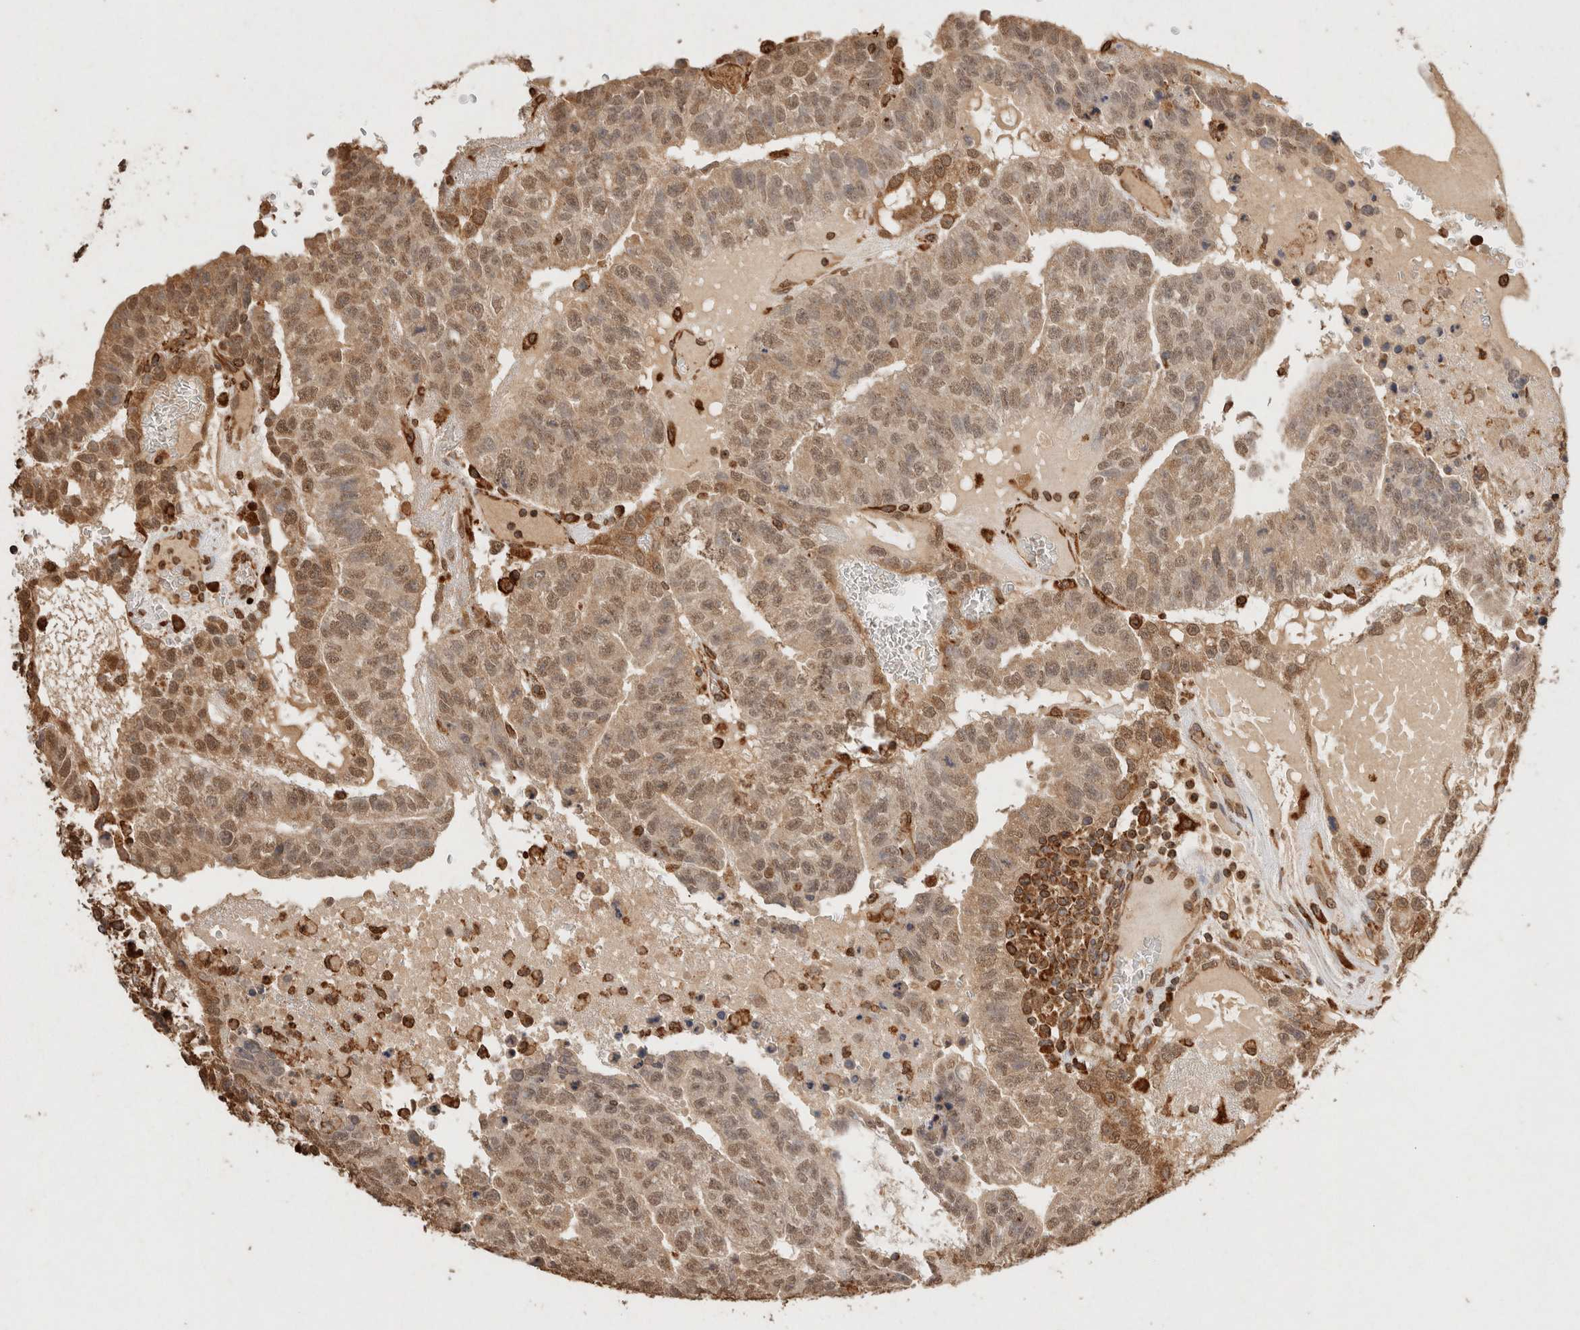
{"staining": {"intensity": "moderate", "quantity": ">75%", "location": "cytoplasmic/membranous,nuclear"}, "tissue": "testis cancer", "cell_type": "Tumor cells", "image_type": "cancer", "snomed": [{"axis": "morphology", "description": "Seminoma, NOS"}, {"axis": "morphology", "description": "Carcinoma, Embryonal, NOS"}, {"axis": "topography", "description": "Testis"}], "caption": "Tumor cells show medium levels of moderate cytoplasmic/membranous and nuclear staining in approximately >75% of cells in testis seminoma.", "gene": "ERAP1", "patient": {"sex": "male", "age": 52}}